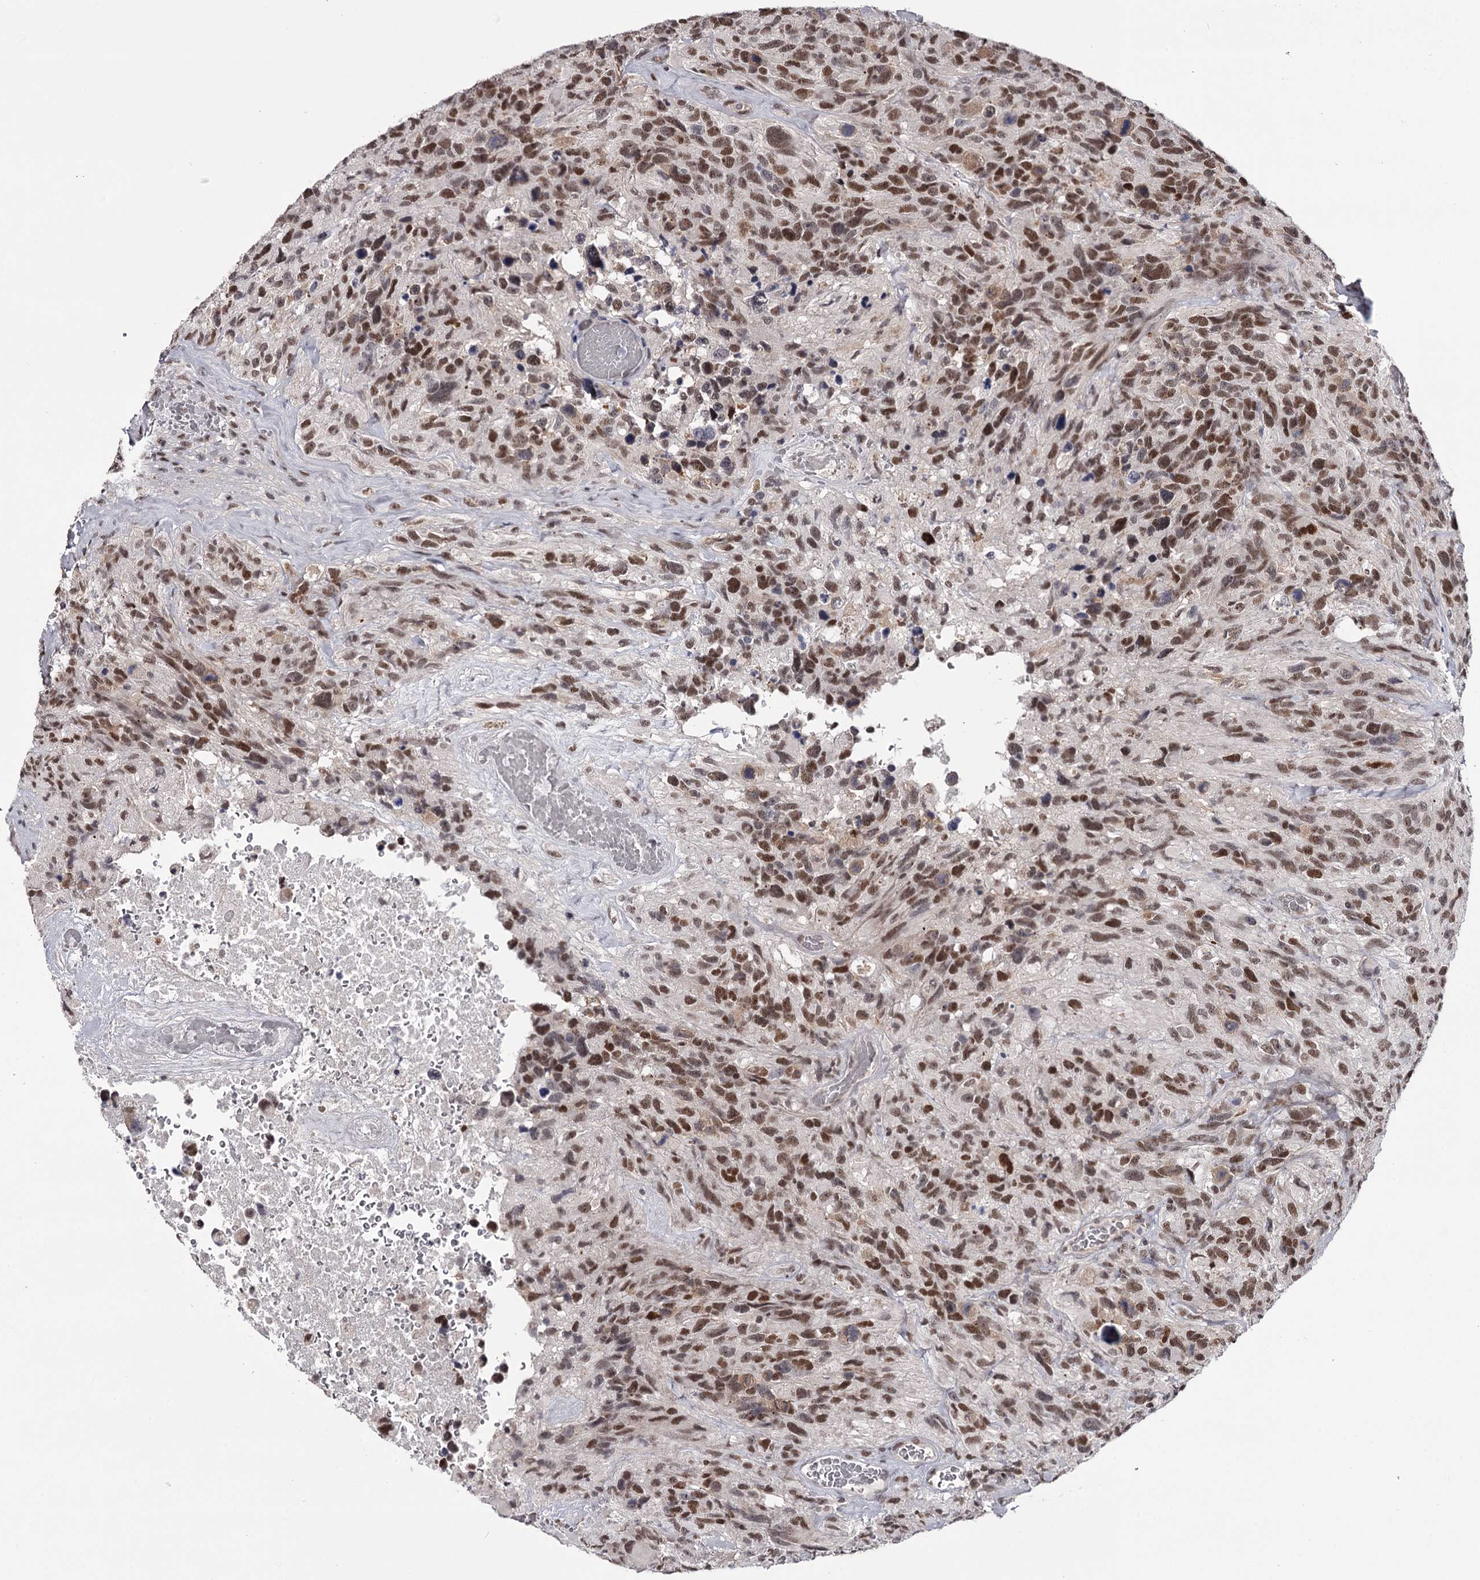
{"staining": {"intensity": "moderate", "quantity": ">75%", "location": "nuclear"}, "tissue": "glioma", "cell_type": "Tumor cells", "image_type": "cancer", "snomed": [{"axis": "morphology", "description": "Glioma, malignant, High grade"}, {"axis": "topography", "description": "Brain"}], "caption": "DAB (3,3'-diaminobenzidine) immunohistochemical staining of human glioma shows moderate nuclear protein positivity in about >75% of tumor cells.", "gene": "TTC33", "patient": {"sex": "male", "age": 69}}